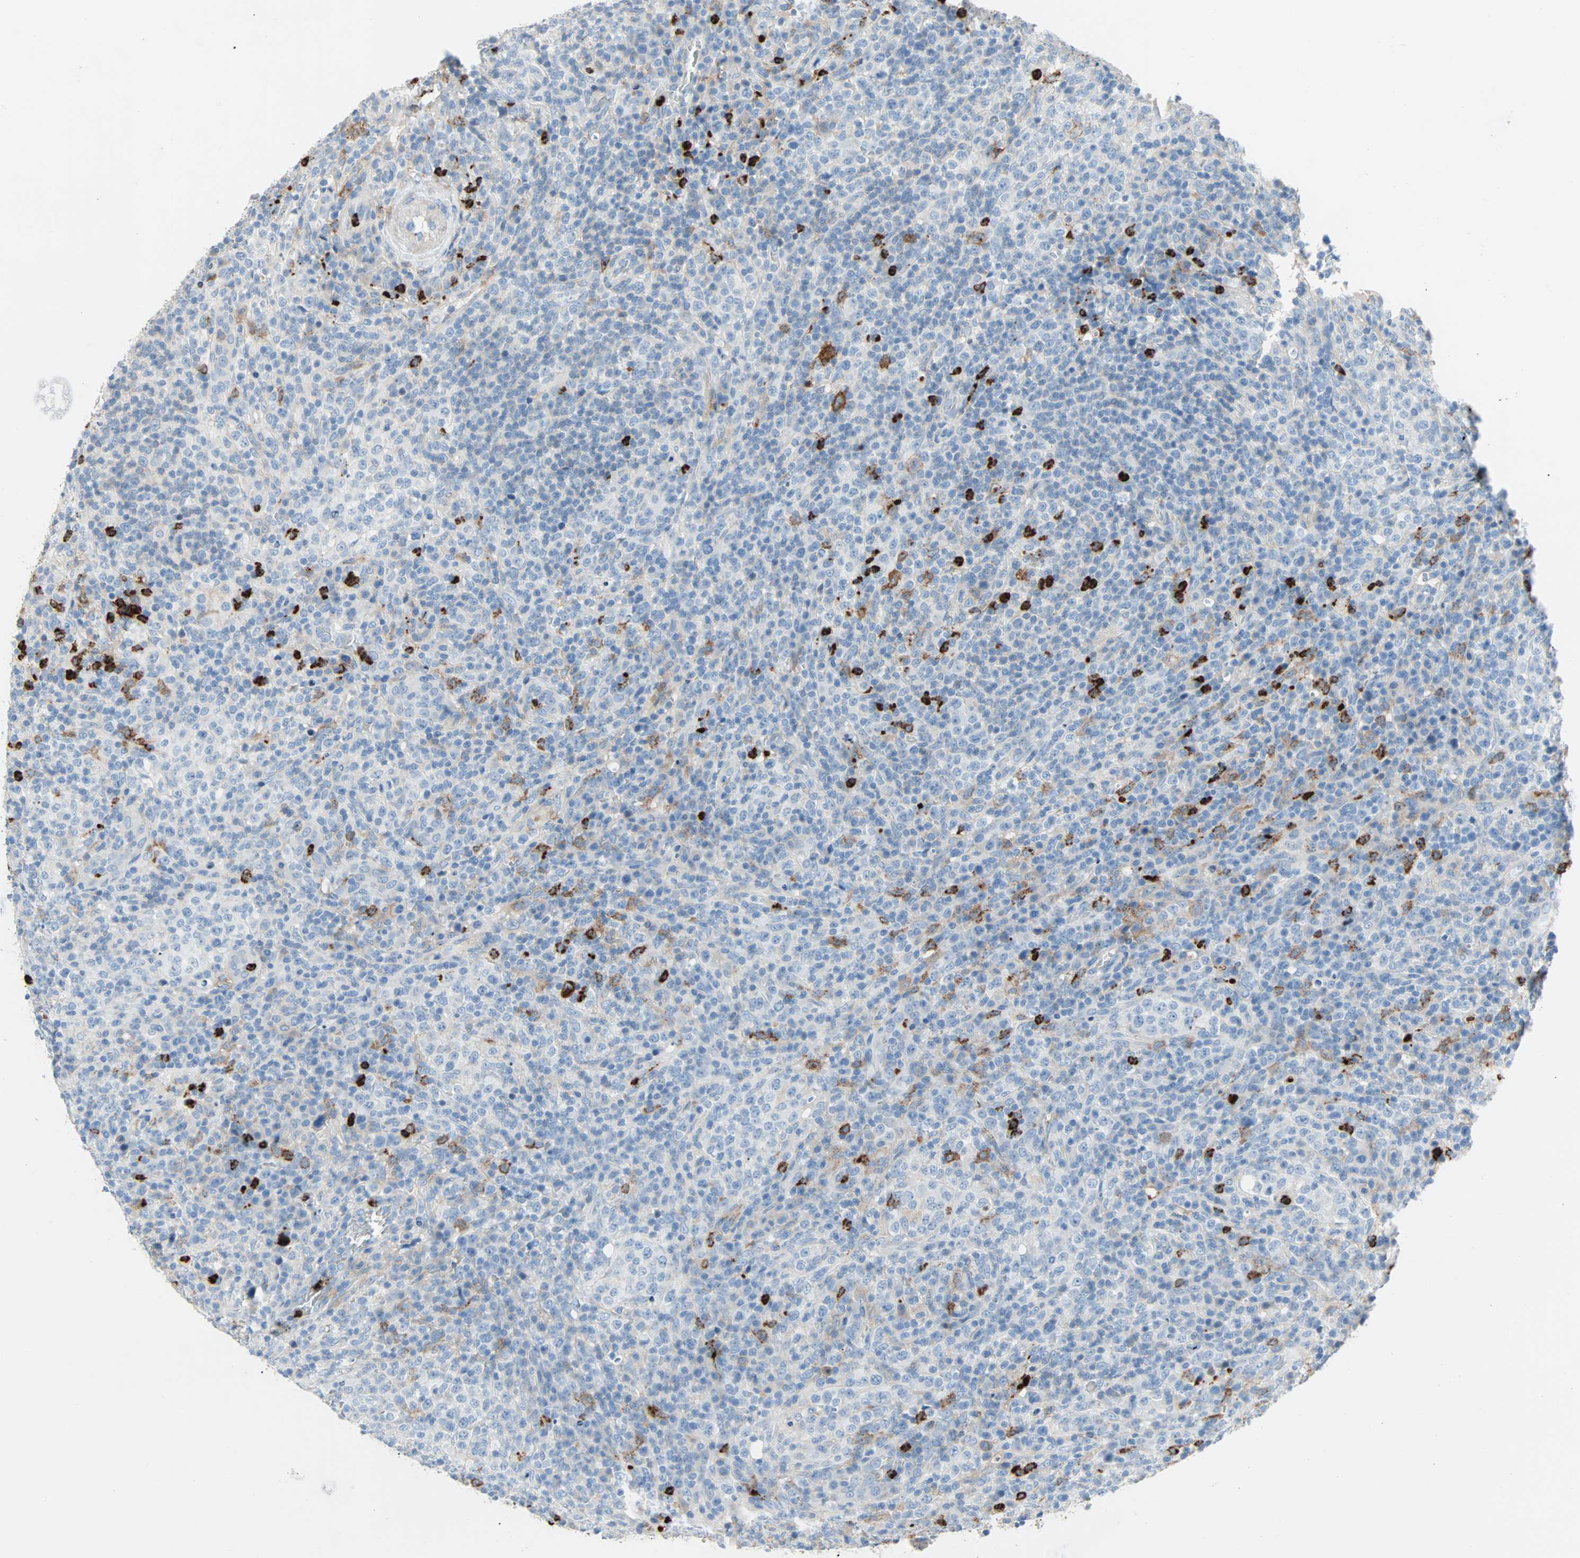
{"staining": {"intensity": "negative", "quantity": "none", "location": "none"}, "tissue": "lymphoma", "cell_type": "Tumor cells", "image_type": "cancer", "snomed": [{"axis": "morphology", "description": "Malignant lymphoma, non-Hodgkin's type, High grade"}, {"axis": "topography", "description": "Lymph node"}], "caption": "Immunohistochemistry of lymphoma shows no expression in tumor cells.", "gene": "CLEC4A", "patient": {"sex": "female", "age": 76}}